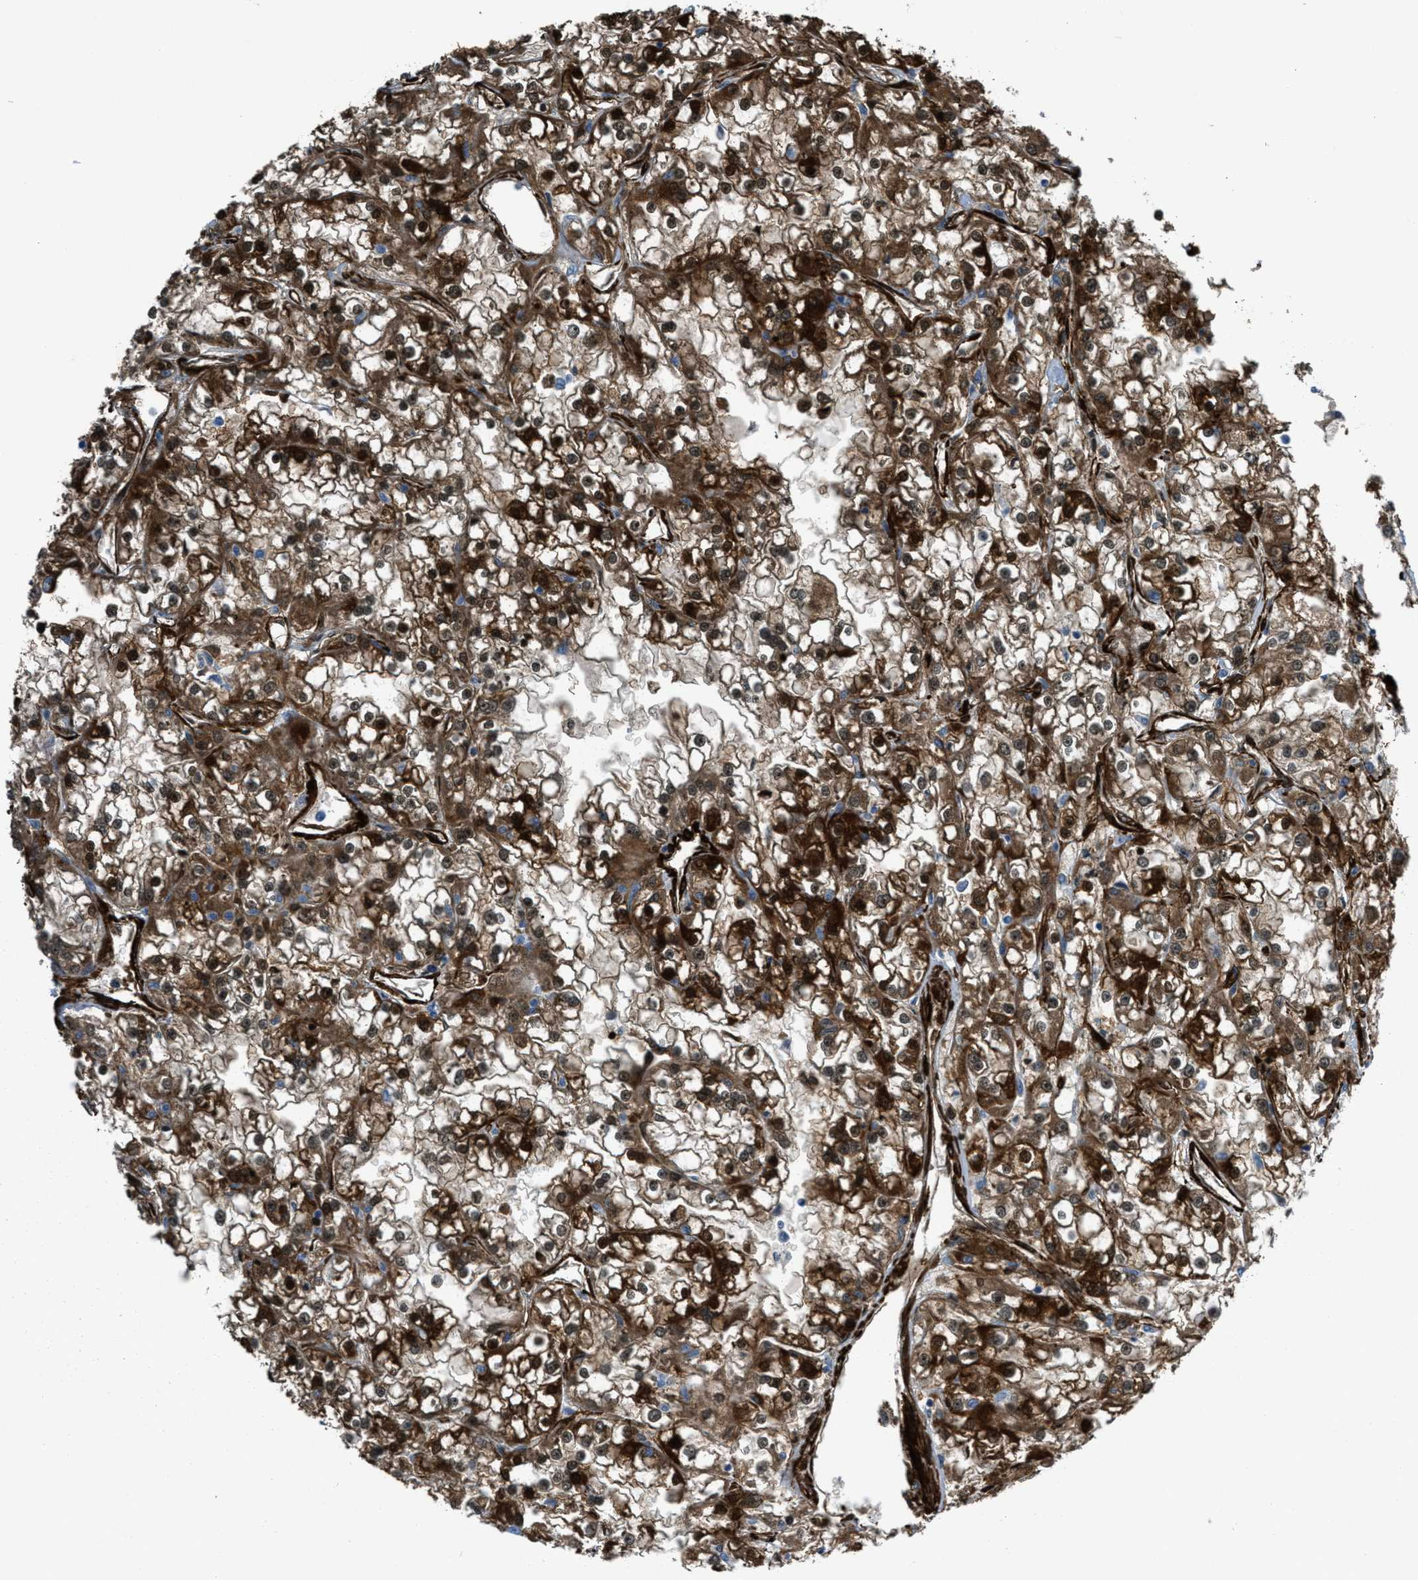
{"staining": {"intensity": "moderate", "quantity": ">75%", "location": "cytoplasmic/membranous,nuclear"}, "tissue": "renal cancer", "cell_type": "Tumor cells", "image_type": "cancer", "snomed": [{"axis": "morphology", "description": "Adenocarcinoma, NOS"}, {"axis": "topography", "description": "Kidney"}], "caption": "Protein expression analysis of human renal adenocarcinoma reveals moderate cytoplasmic/membranous and nuclear expression in about >75% of tumor cells. Using DAB (3,3'-diaminobenzidine) (brown) and hematoxylin (blue) stains, captured at high magnification using brightfield microscopy.", "gene": "CALD1", "patient": {"sex": "female", "age": 52}}